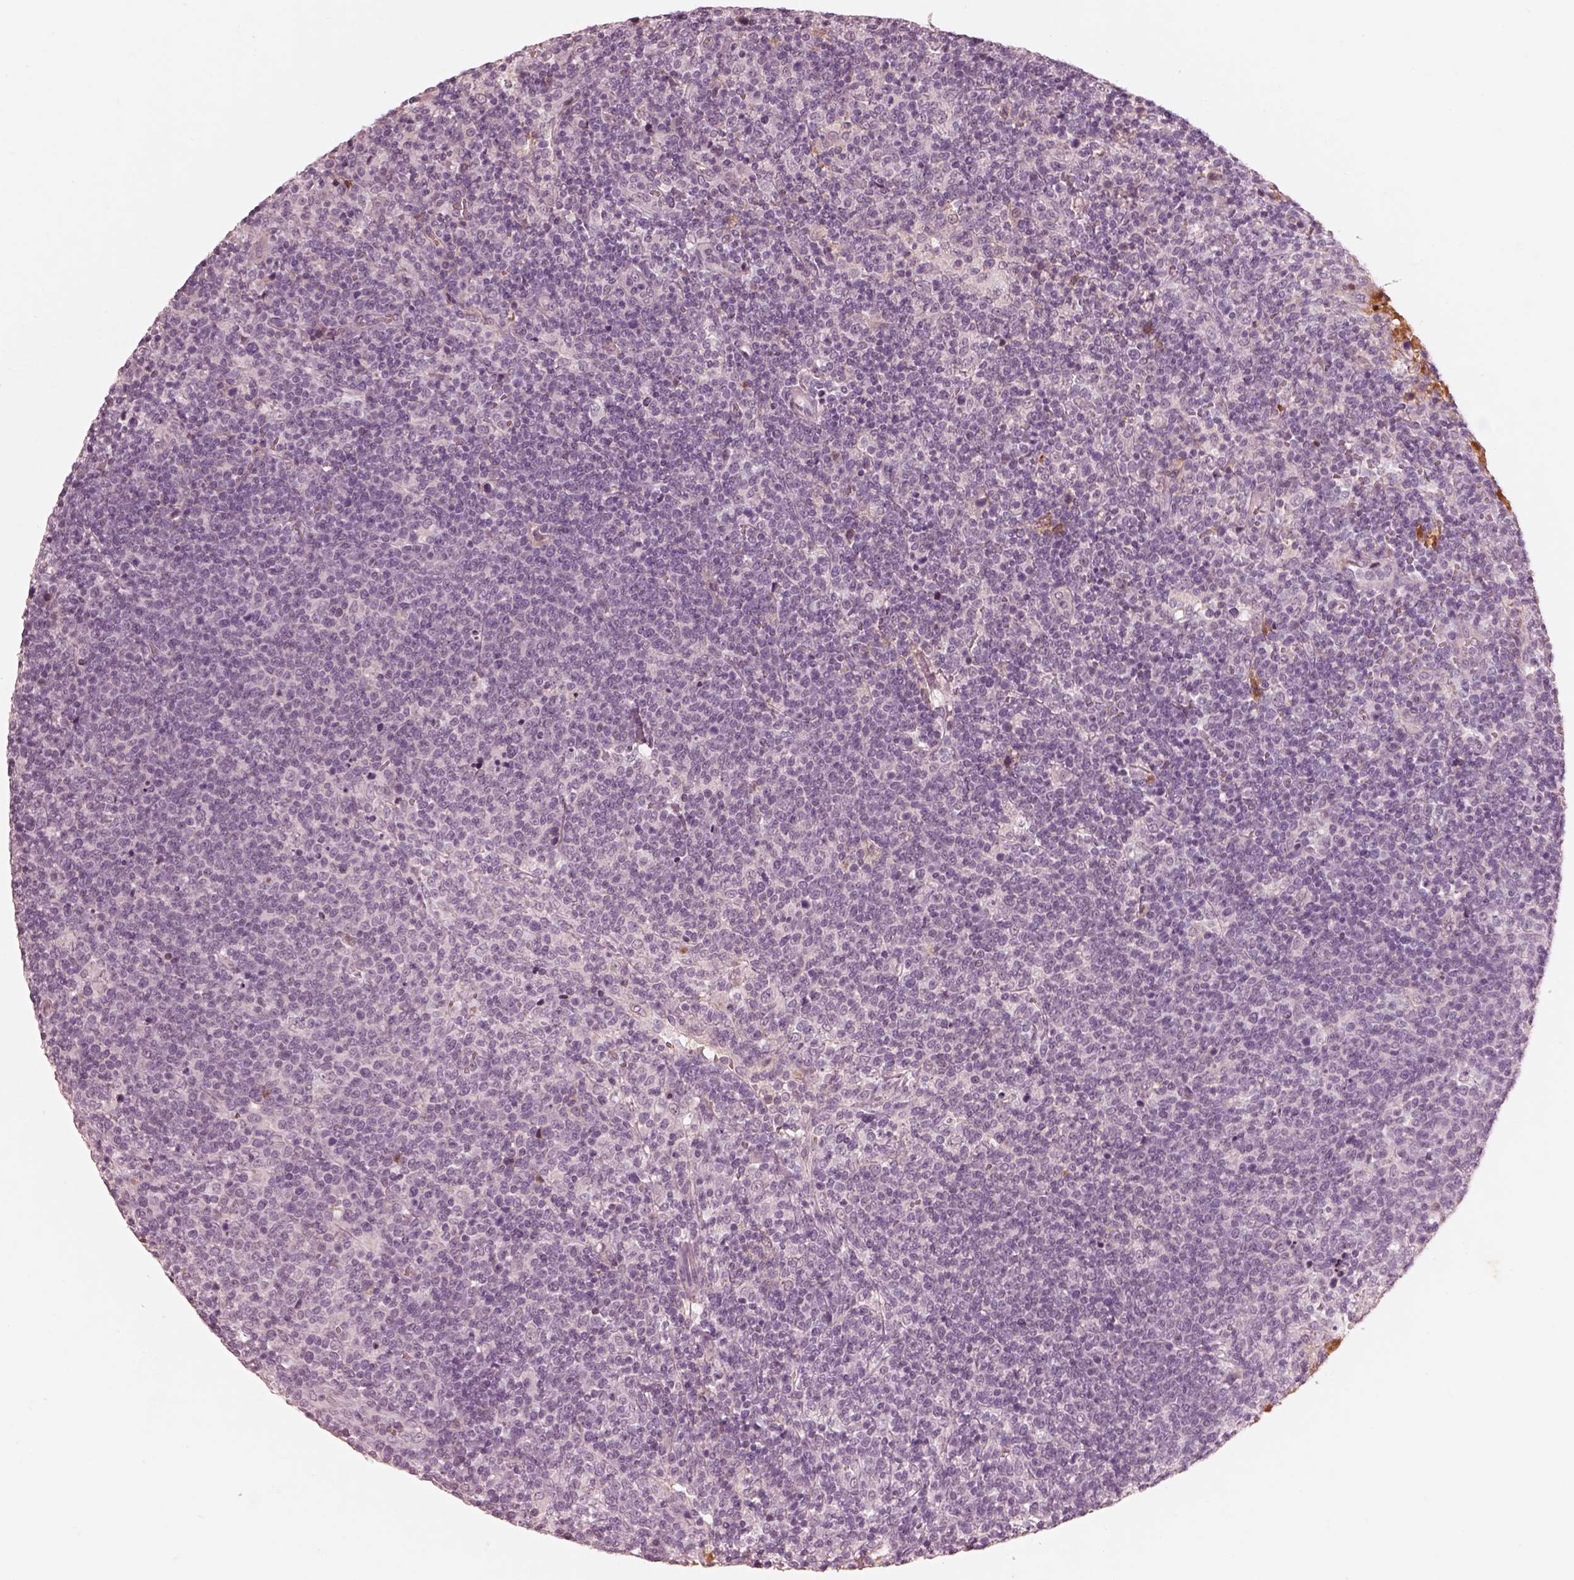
{"staining": {"intensity": "negative", "quantity": "none", "location": "none"}, "tissue": "lymphoma", "cell_type": "Tumor cells", "image_type": "cancer", "snomed": [{"axis": "morphology", "description": "Malignant lymphoma, non-Hodgkin's type, High grade"}, {"axis": "topography", "description": "Lymph node"}], "caption": "The immunohistochemistry (IHC) photomicrograph has no significant staining in tumor cells of lymphoma tissue.", "gene": "KCNA2", "patient": {"sex": "male", "age": 61}}